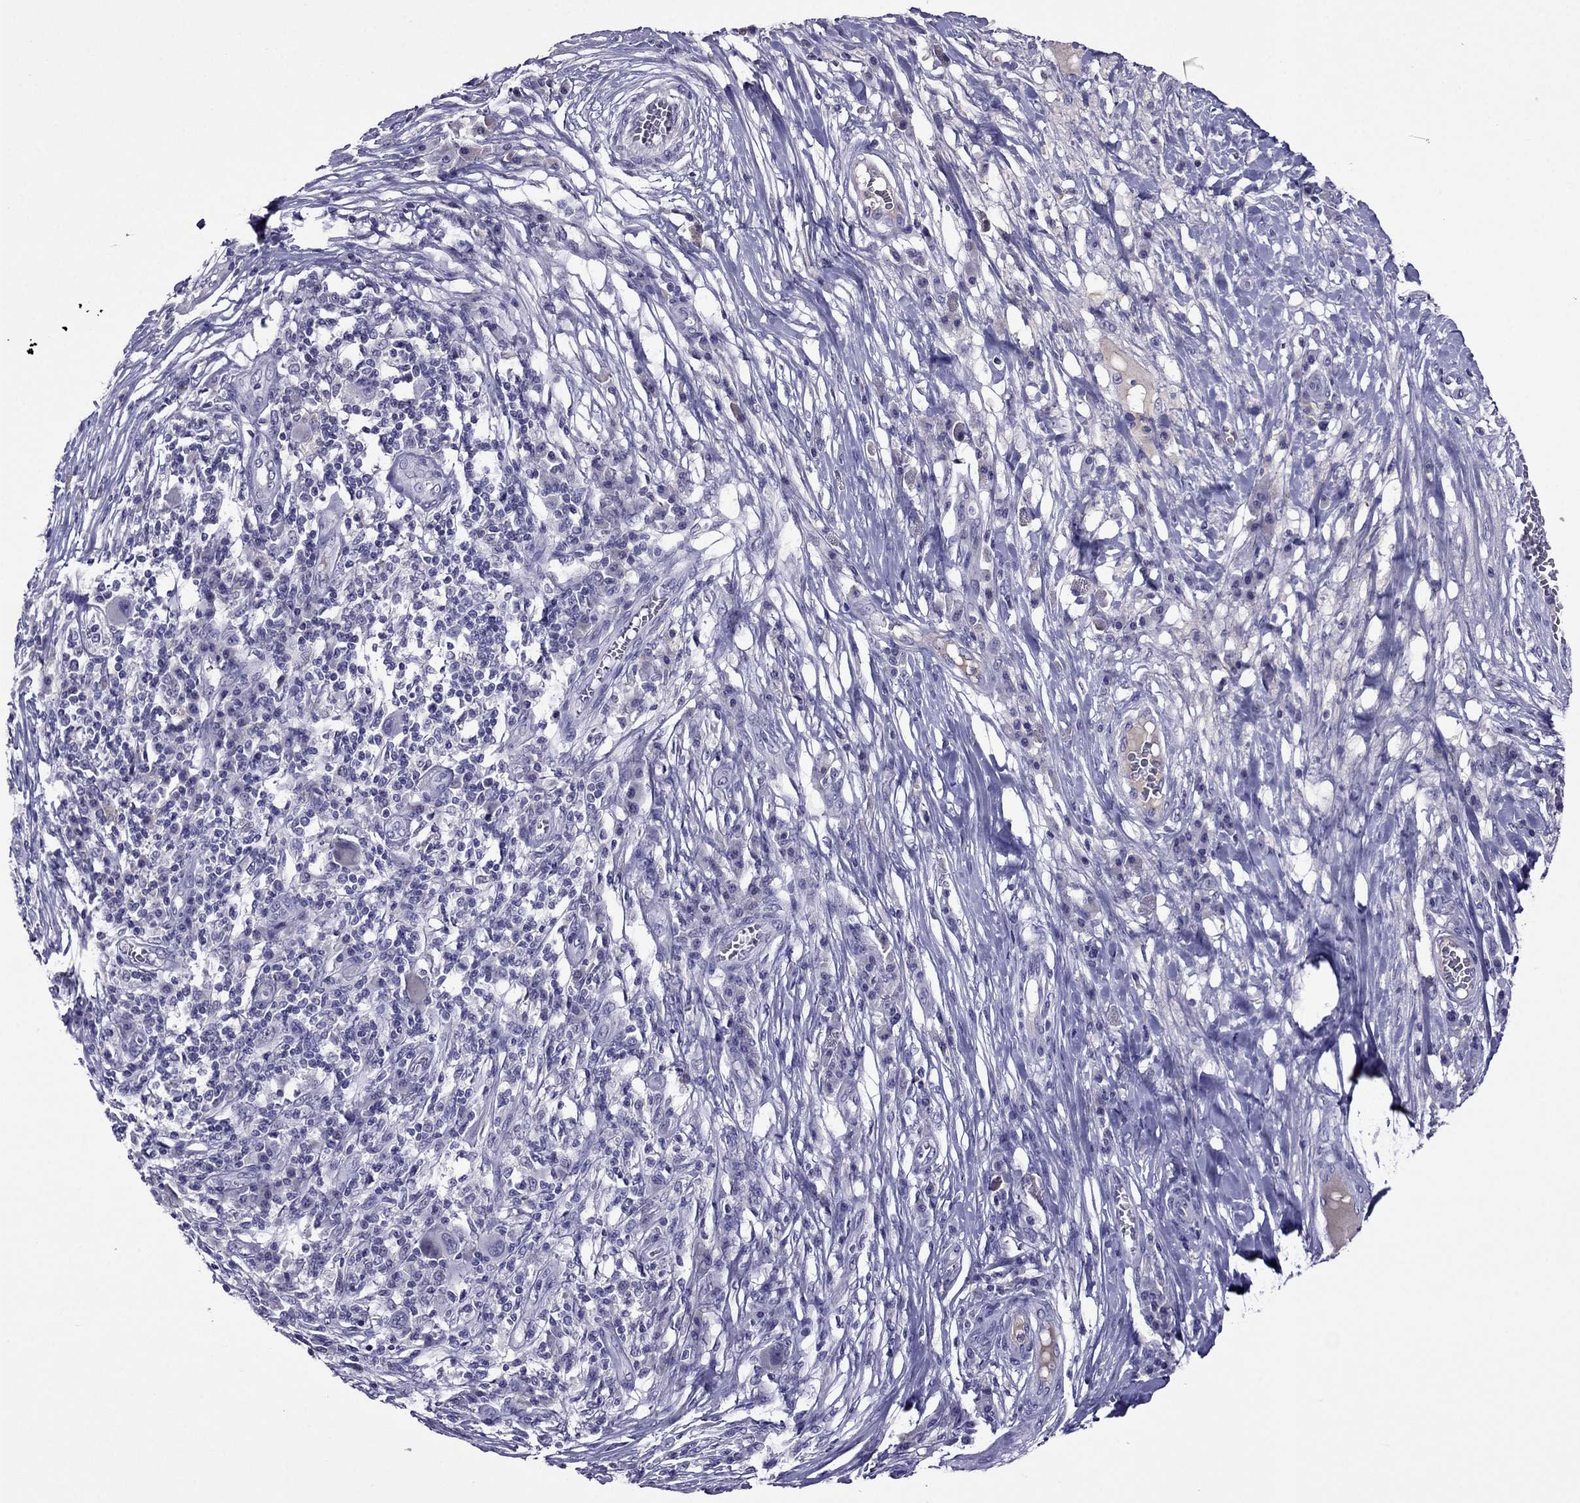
{"staining": {"intensity": "negative", "quantity": "none", "location": "none"}, "tissue": "melanoma", "cell_type": "Tumor cells", "image_type": "cancer", "snomed": [{"axis": "morphology", "description": "Malignant melanoma, NOS"}, {"axis": "topography", "description": "Skin"}], "caption": "Malignant melanoma was stained to show a protein in brown. There is no significant expression in tumor cells.", "gene": "SPTBN4", "patient": {"sex": "male", "age": 53}}